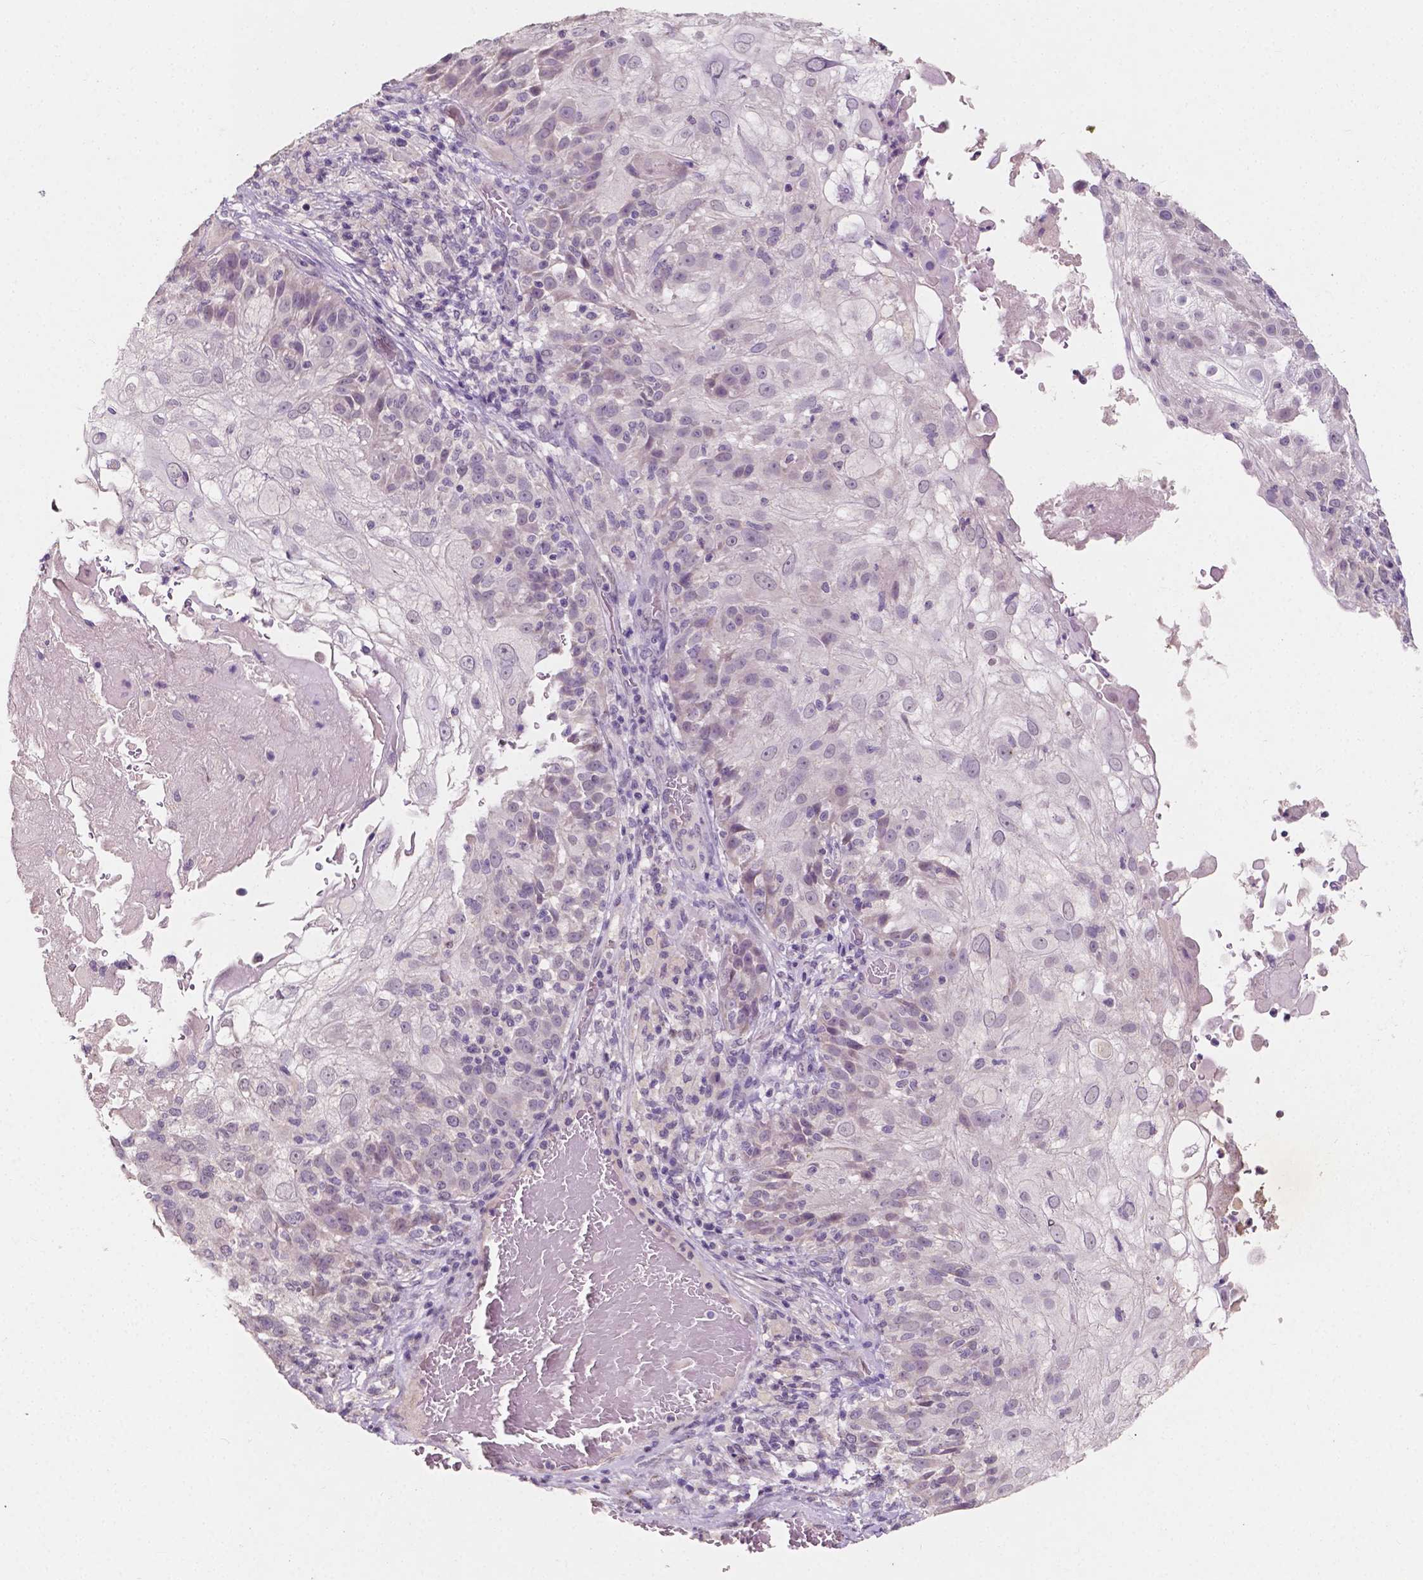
{"staining": {"intensity": "negative", "quantity": "none", "location": "none"}, "tissue": "skin cancer", "cell_type": "Tumor cells", "image_type": "cancer", "snomed": [{"axis": "morphology", "description": "Normal tissue, NOS"}, {"axis": "morphology", "description": "Squamous cell carcinoma, NOS"}, {"axis": "topography", "description": "Skin"}], "caption": "This is a image of IHC staining of skin squamous cell carcinoma, which shows no positivity in tumor cells. The staining was performed using DAB to visualize the protein expression in brown, while the nuclei were stained in blue with hematoxylin (Magnification: 20x).", "gene": "TAL1", "patient": {"sex": "female", "age": 83}}